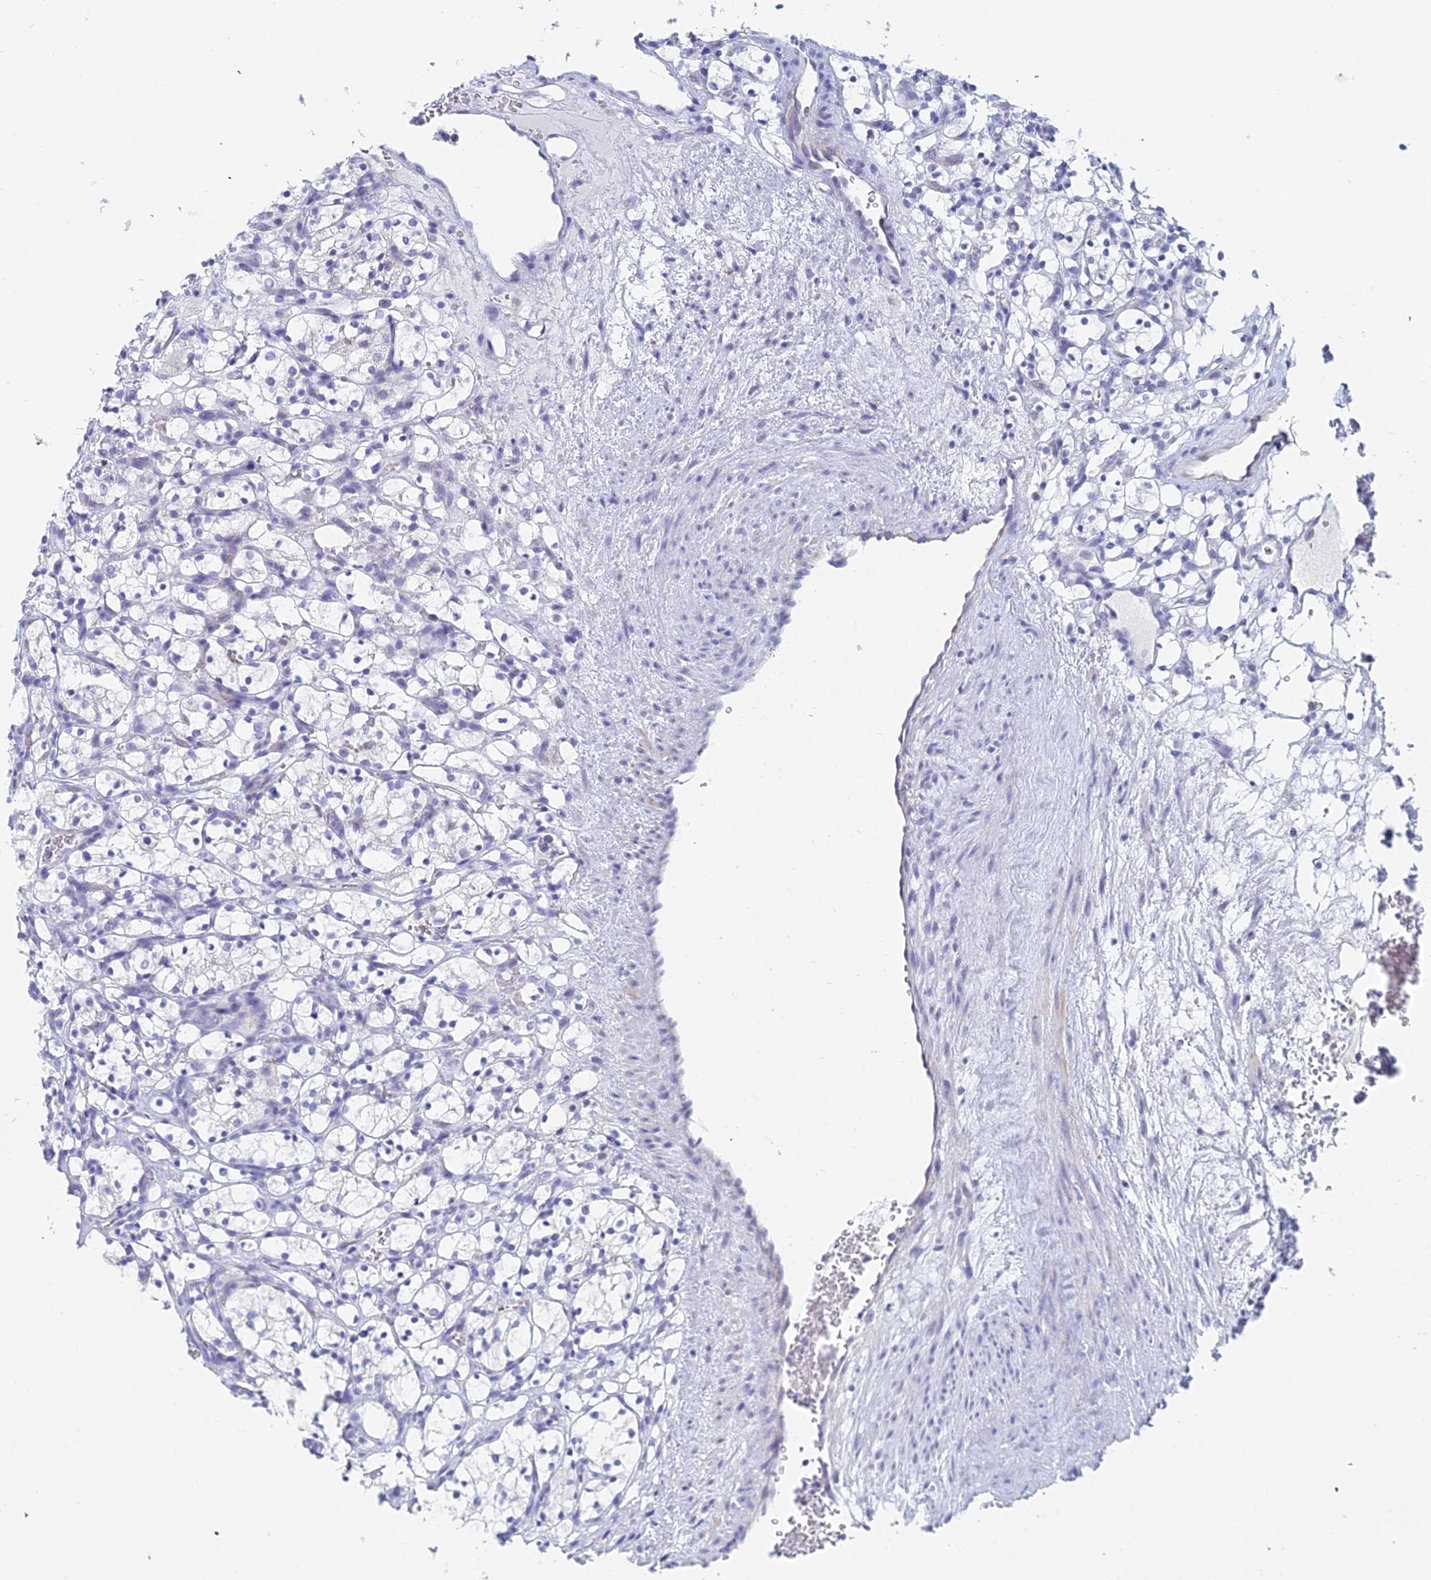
{"staining": {"intensity": "negative", "quantity": "none", "location": "none"}, "tissue": "renal cancer", "cell_type": "Tumor cells", "image_type": "cancer", "snomed": [{"axis": "morphology", "description": "Adenocarcinoma, NOS"}, {"axis": "topography", "description": "Kidney"}], "caption": "DAB (3,3'-diaminobenzidine) immunohistochemical staining of human adenocarcinoma (renal) displays no significant staining in tumor cells. Brightfield microscopy of IHC stained with DAB (3,3'-diaminobenzidine) (brown) and hematoxylin (blue), captured at high magnification.", "gene": "ACSM1", "patient": {"sex": "female", "age": 69}}